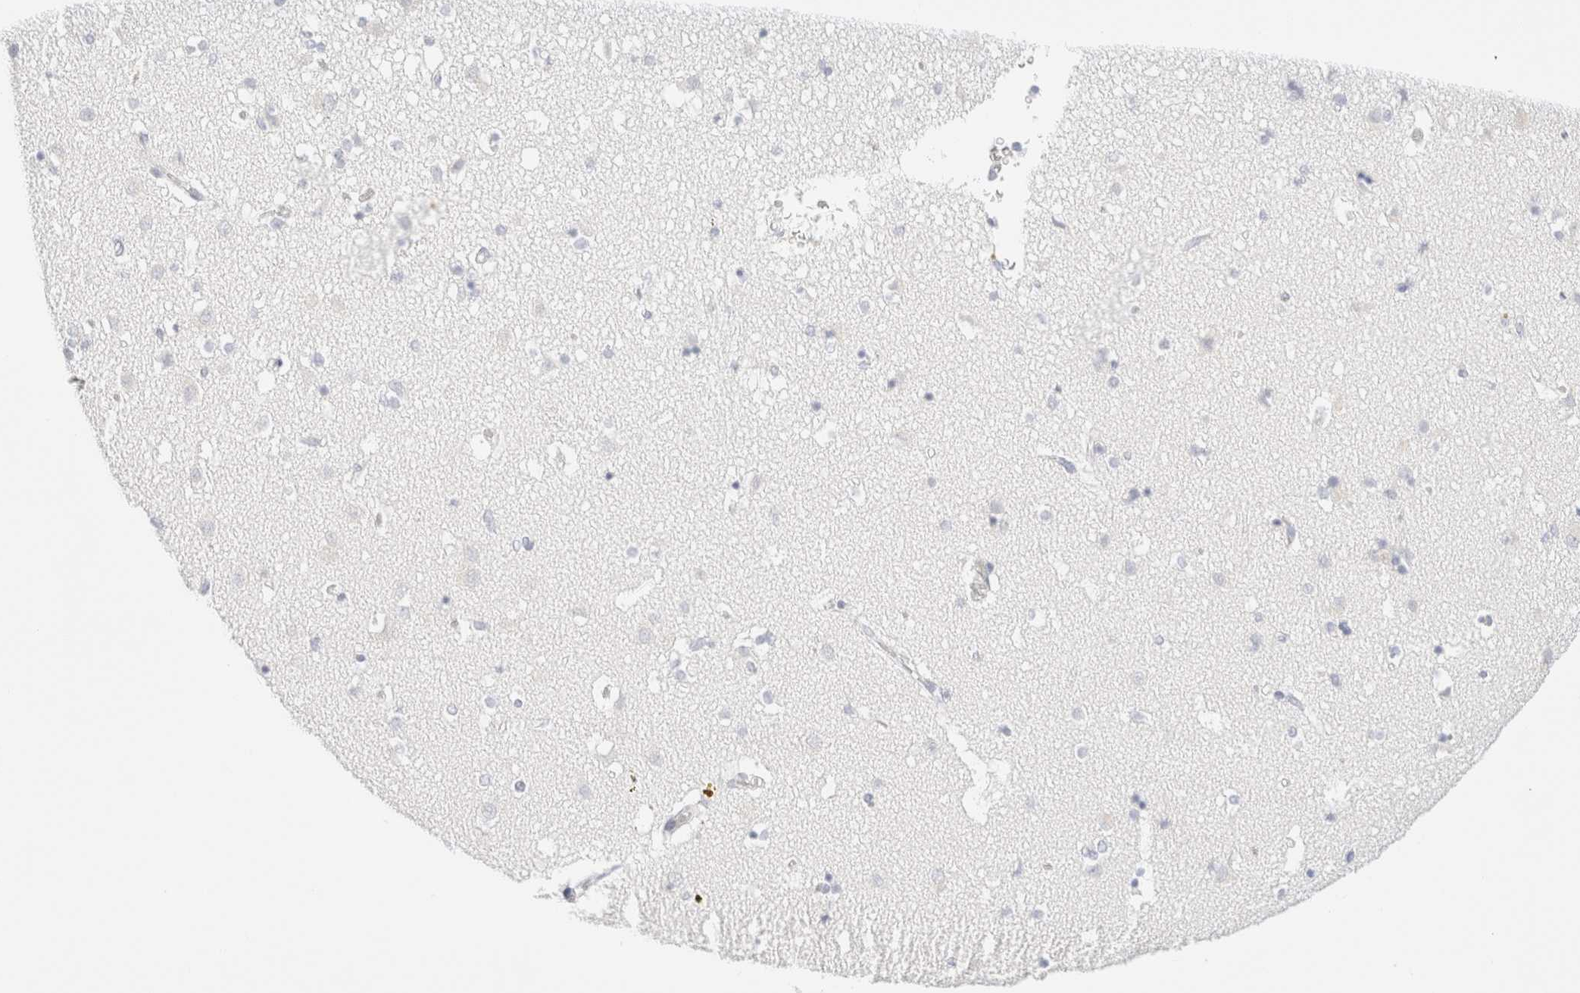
{"staining": {"intensity": "negative", "quantity": "none", "location": "none"}, "tissue": "caudate", "cell_type": "Glial cells", "image_type": "normal", "snomed": [{"axis": "morphology", "description": "Normal tissue, NOS"}, {"axis": "topography", "description": "Lateral ventricle wall"}], "caption": "Immunohistochemistry (IHC) image of unremarkable caudate stained for a protein (brown), which displays no staining in glial cells. (DAB (3,3'-diaminobenzidine) immunohistochemistry (IHC) with hematoxylin counter stain).", "gene": "DPYS", "patient": {"sex": "male", "age": 70}}